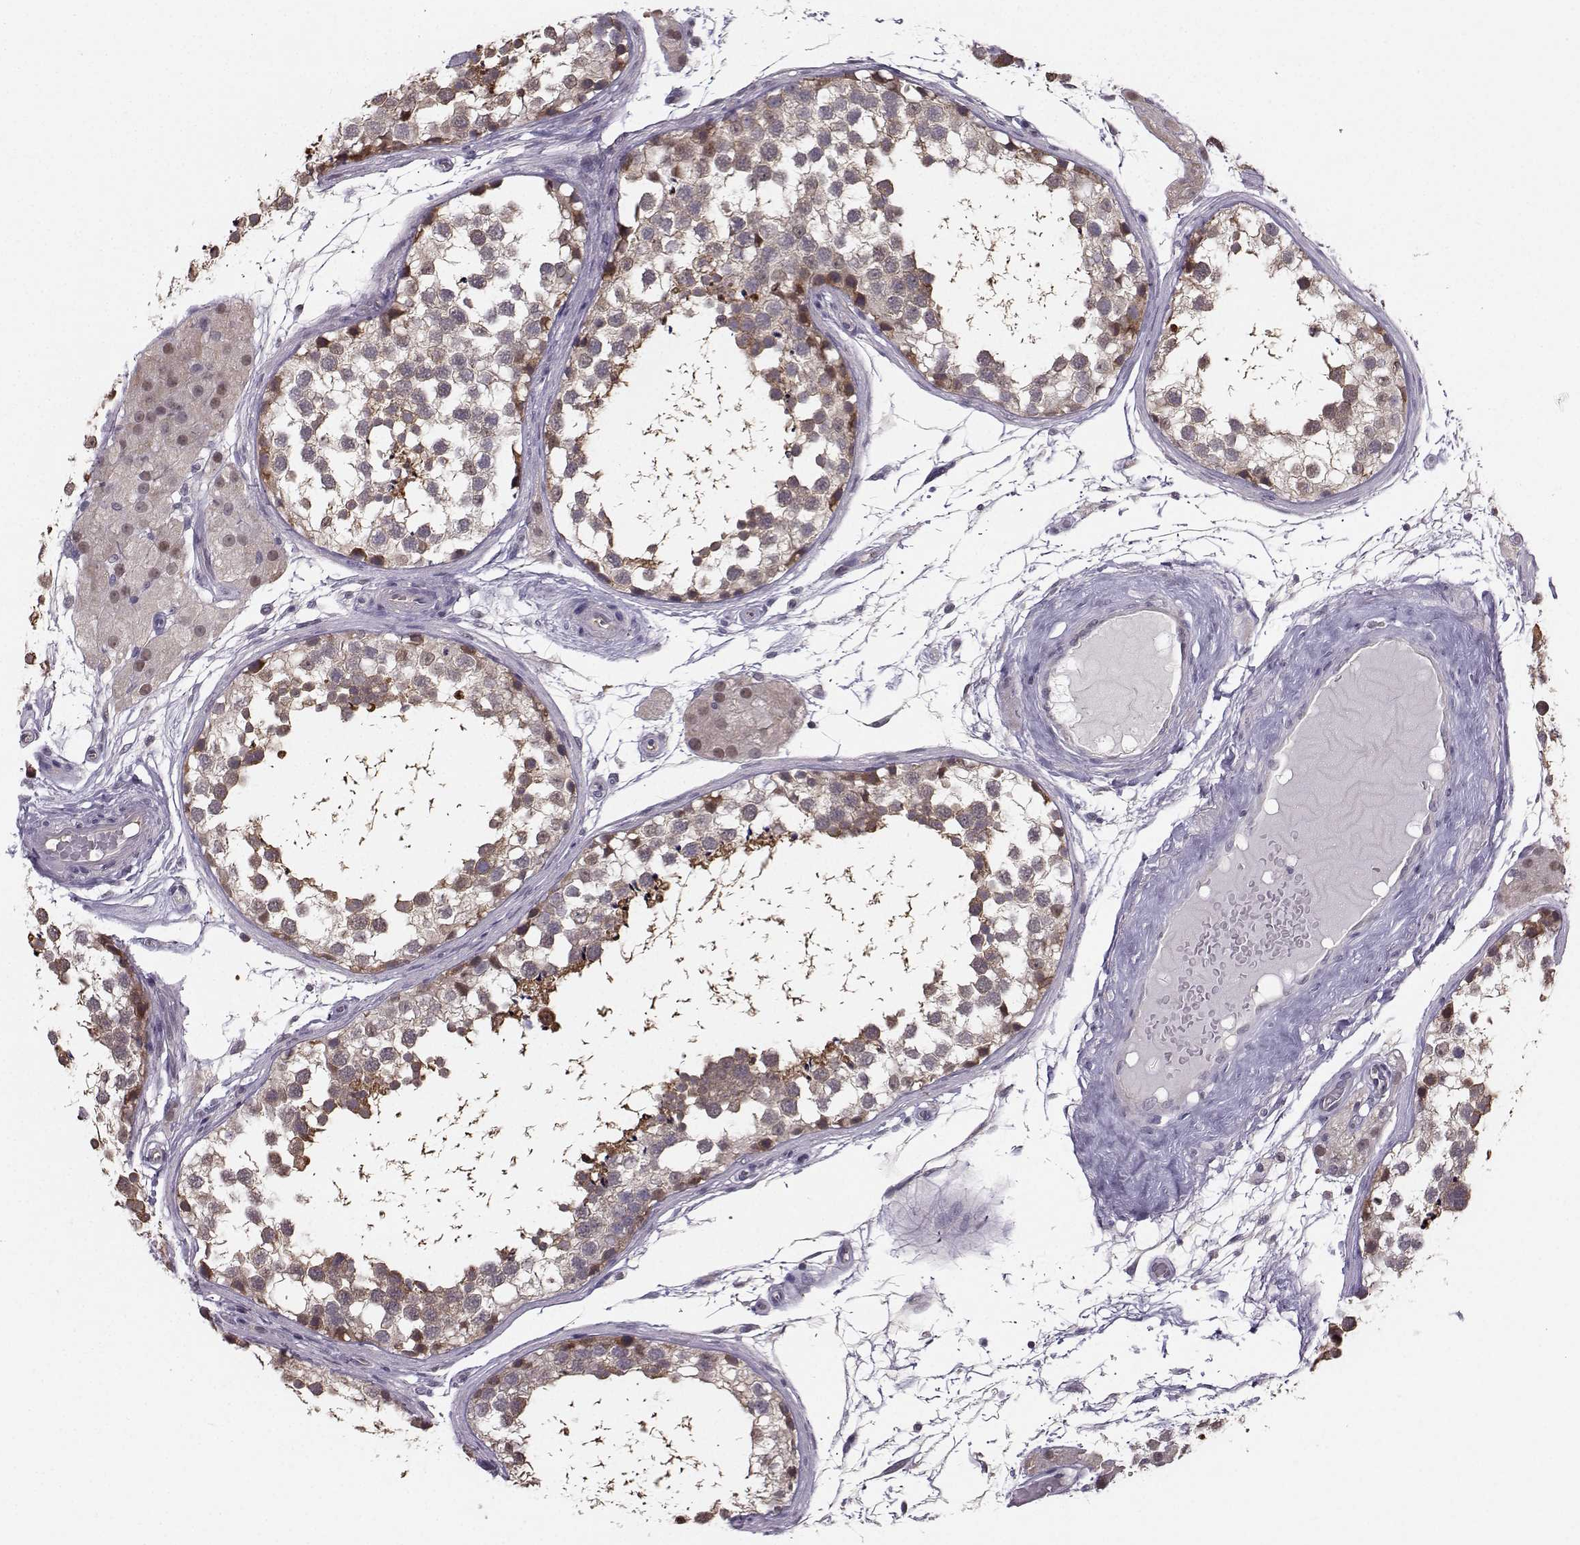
{"staining": {"intensity": "strong", "quantity": "<25%", "location": "cytoplasmic/membranous"}, "tissue": "testis", "cell_type": "Cells in seminiferous ducts", "image_type": "normal", "snomed": [{"axis": "morphology", "description": "Normal tissue, NOS"}, {"axis": "morphology", "description": "Seminoma, NOS"}, {"axis": "topography", "description": "Testis"}], "caption": "Brown immunohistochemical staining in unremarkable human testis demonstrates strong cytoplasmic/membranous positivity in about <25% of cells in seminiferous ducts.", "gene": "PKP2", "patient": {"sex": "male", "age": 65}}